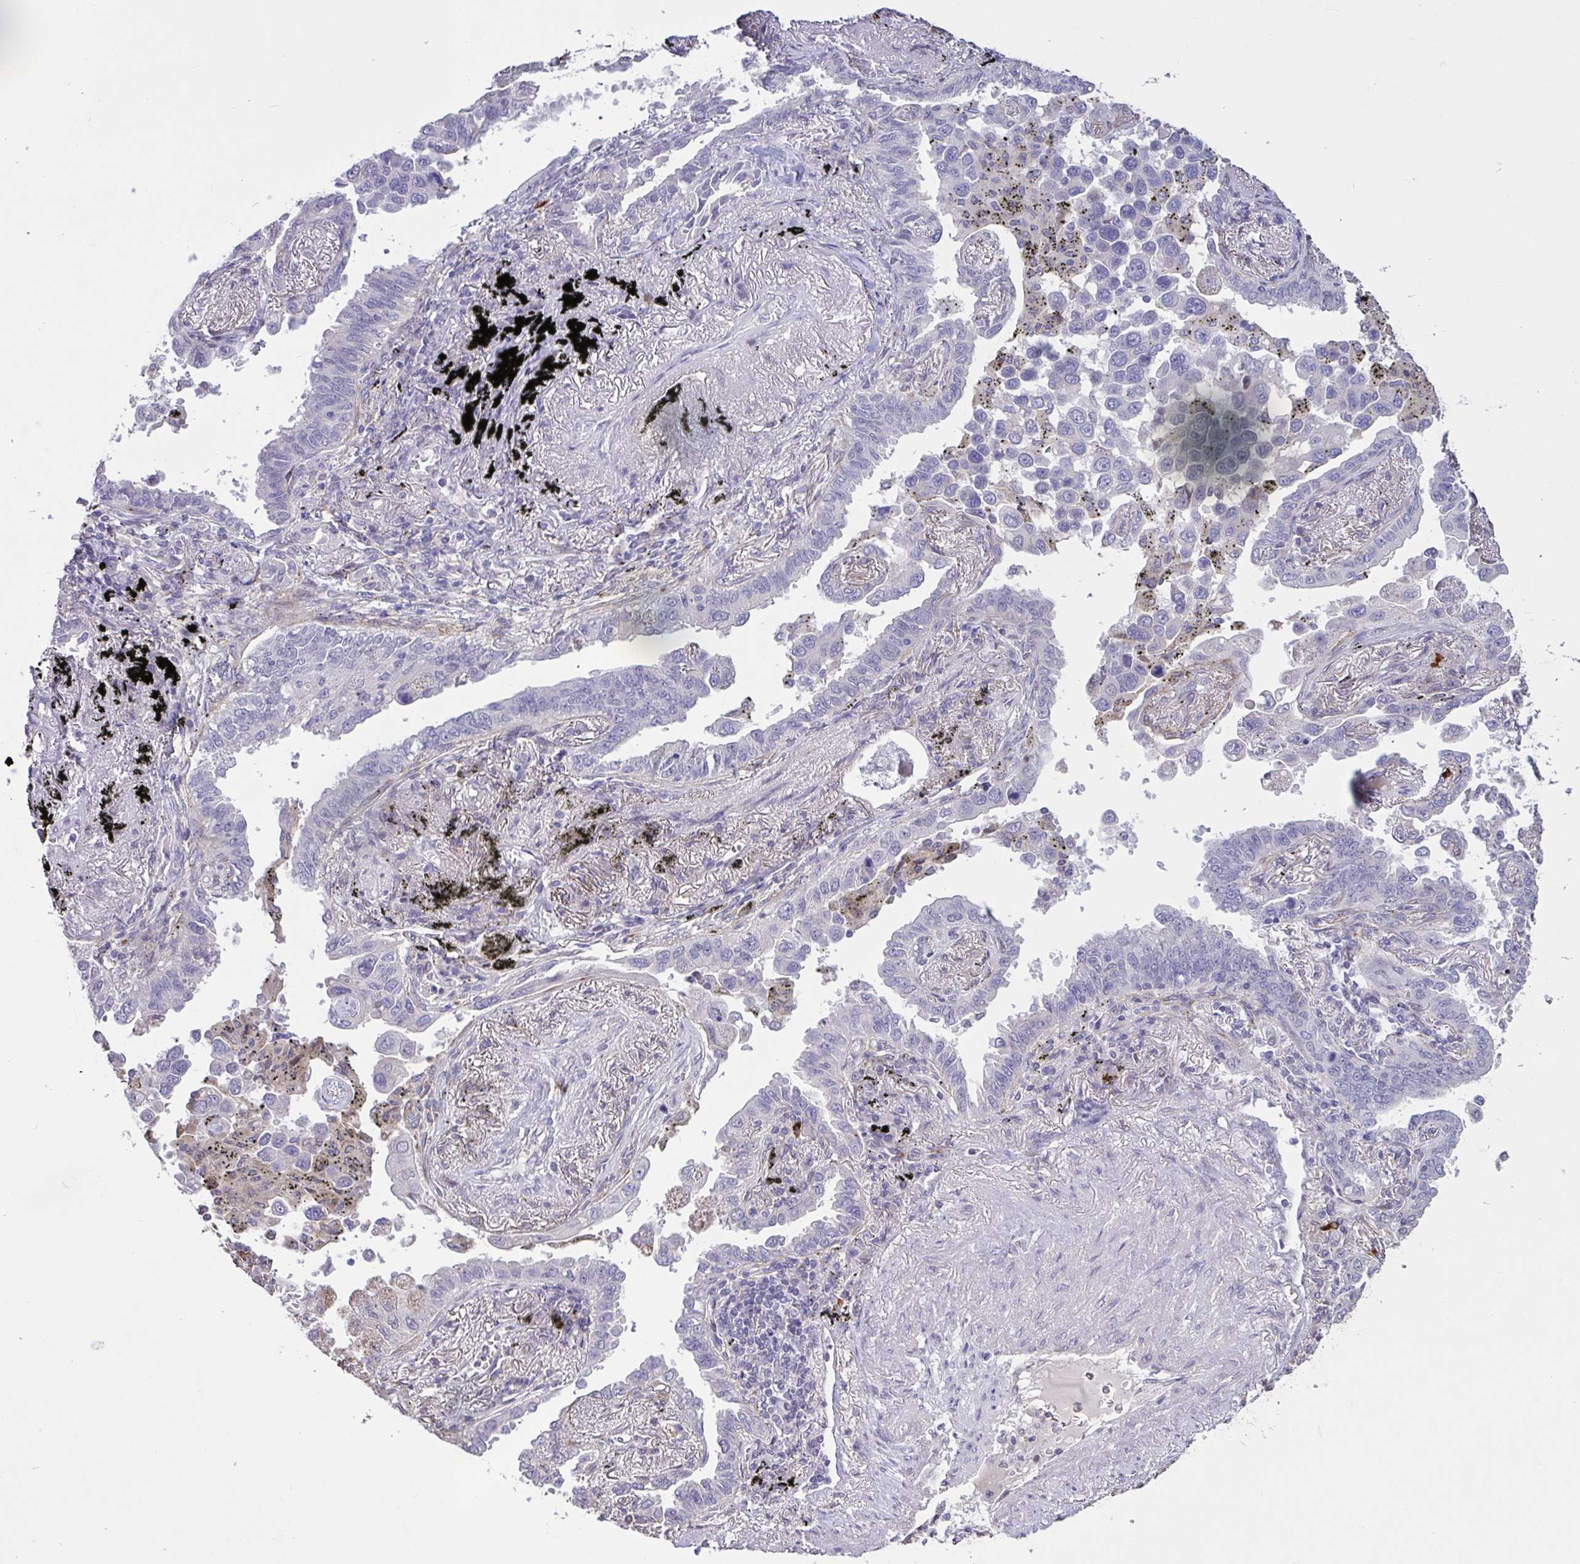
{"staining": {"intensity": "negative", "quantity": "none", "location": "none"}, "tissue": "lung cancer", "cell_type": "Tumor cells", "image_type": "cancer", "snomed": [{"axis": "morphology", "description": "Adenocarcinoma, NOS"}, {"axis": "topography", "description": "Lung"}], "caption": "Tumor cells are negative for protein expression in human lung cancer (adenocarcinoma).", "gene": "MRGPRX2", "patient": {"sex": "male", "age": 67}}